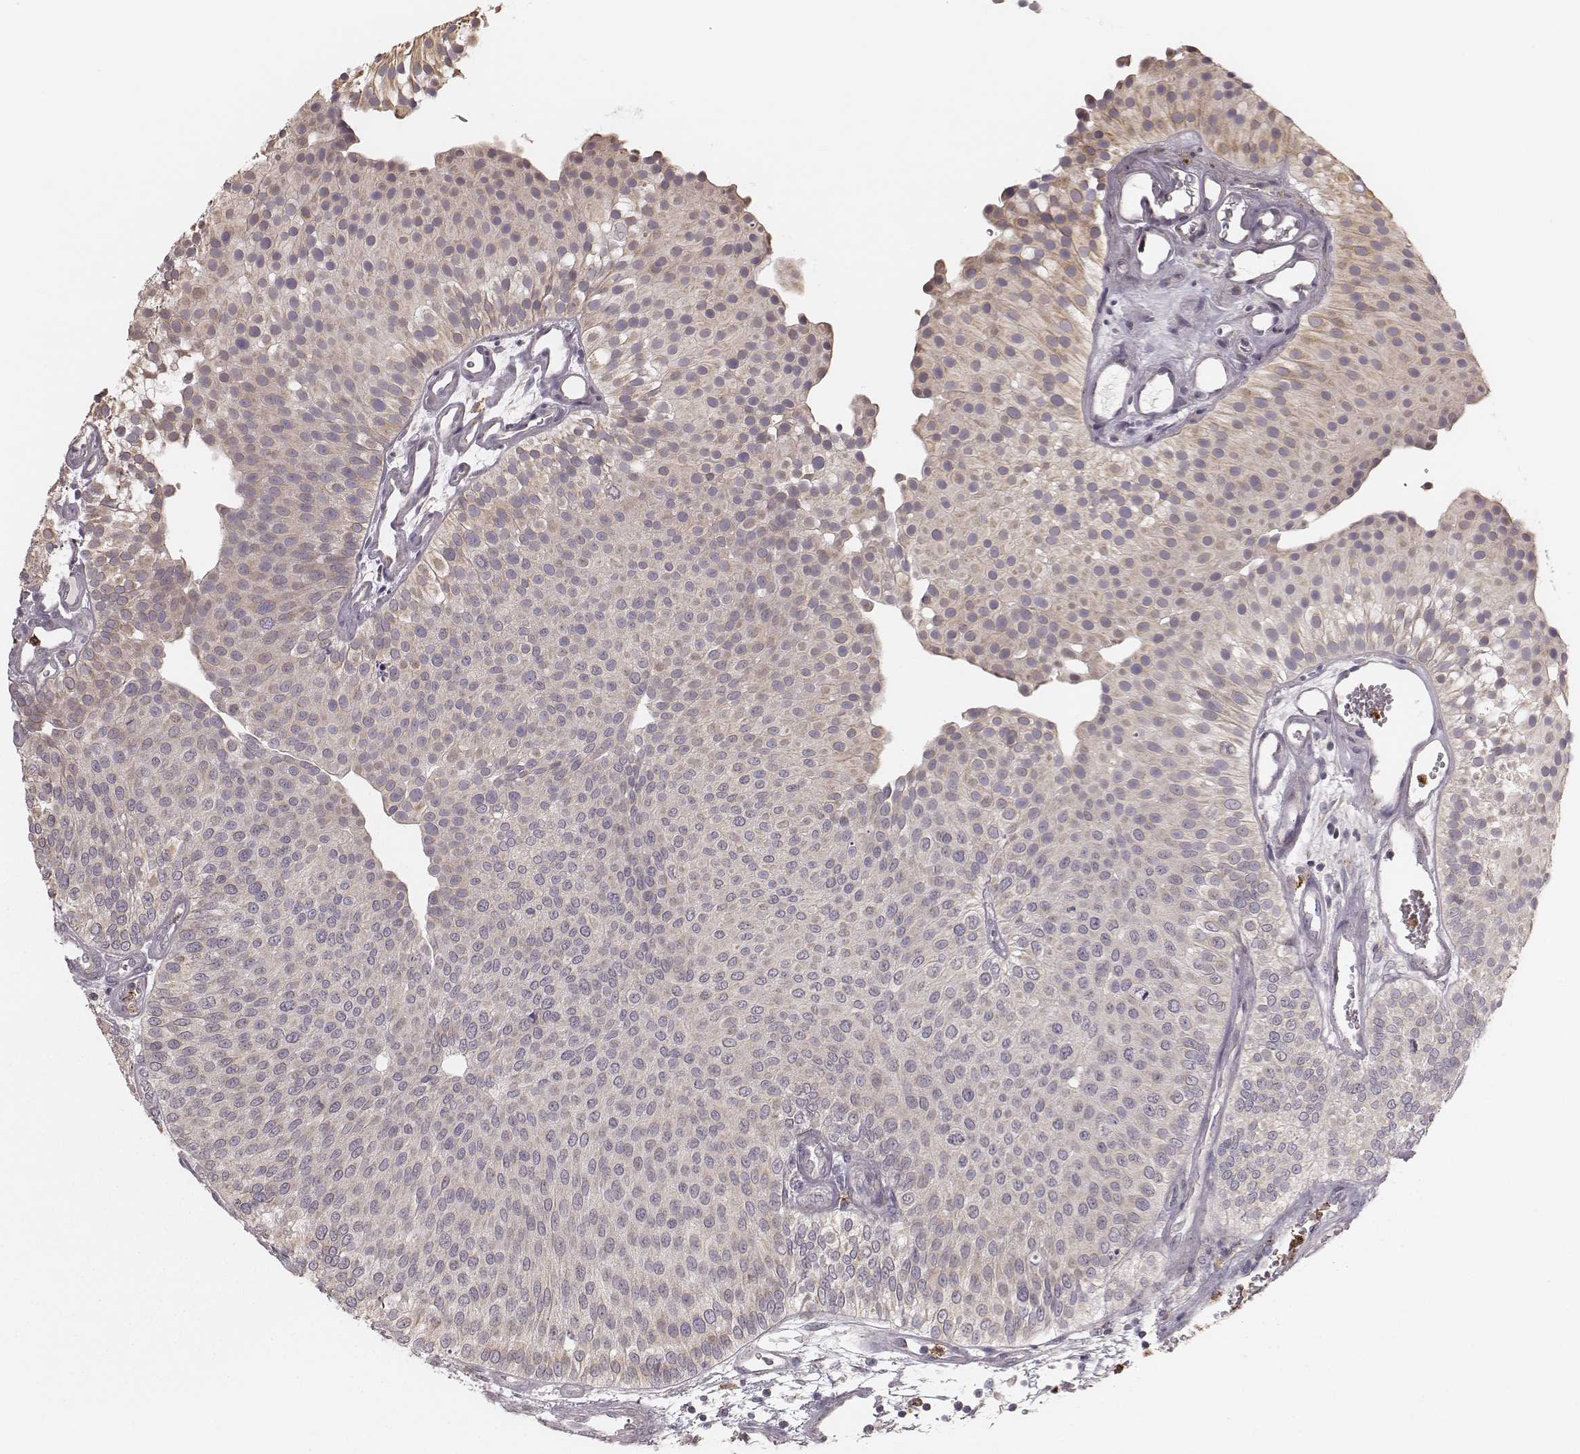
{"staining": {"intensity": "weak", "quantity": "<25%", "location": "cytoplasmic/membranous"}, "tissue": "urothelial cancer", "cell_type": "Tumor cells", "image_type": "cancer", "snomed": [{"axis": "morphology", "description": "Urothelial carcinoma, Low grade"}, {"axis": "topography", "description": "Urinary bladder"}], "caption": "Immunohistochemistry (IHC) image of human low-grade urothelial carcinoma stained for a protein (brown), which displays no positivity in tumor cells.", "gene": "ABCA7", "patient": {"sex": "female", "age": 87}}